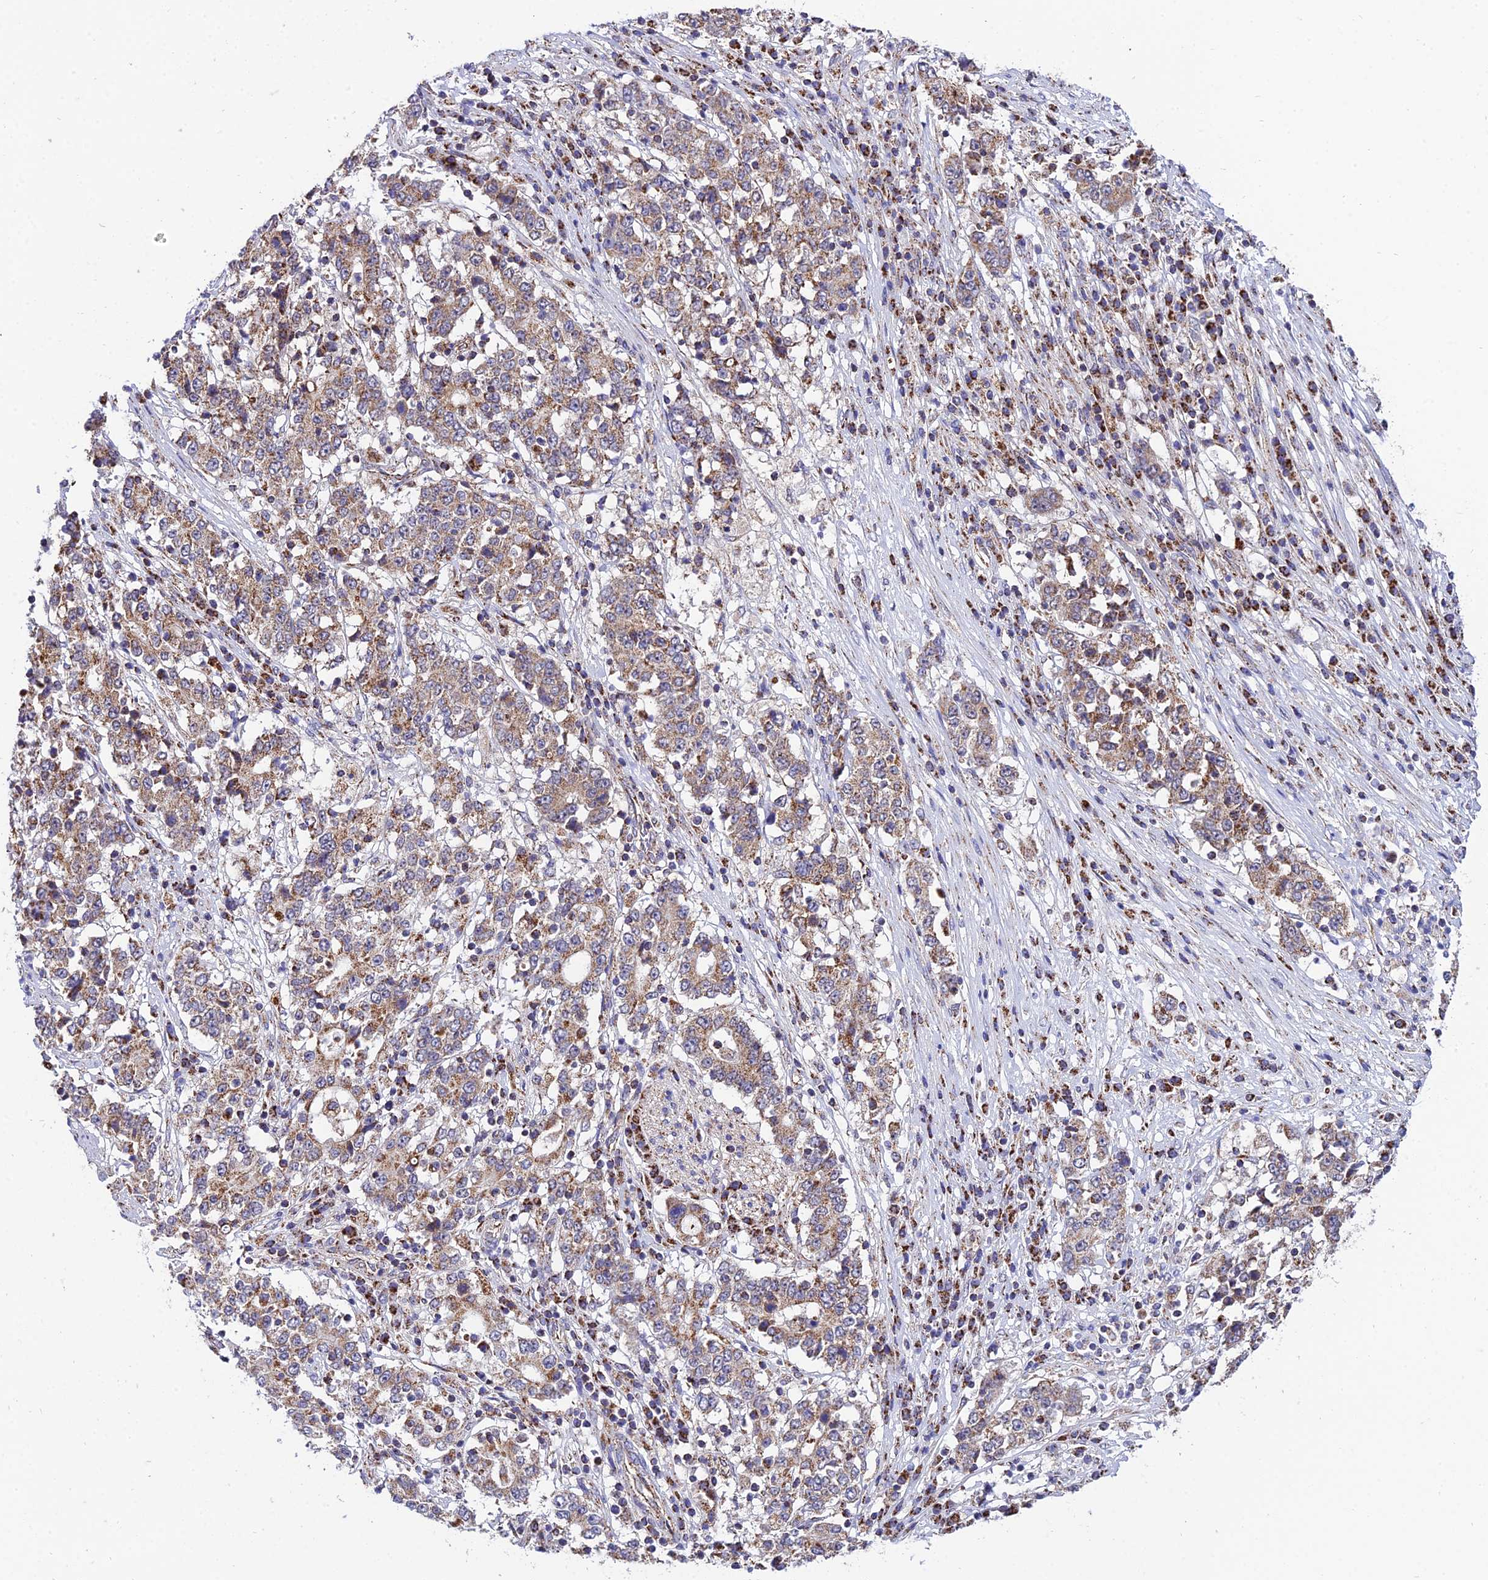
{"staining": {"intensity": "moderate", "quantity": ">75%", "location": "cytoplasmic/membranous"}, "tissue": "stomach cancer", "cell_type": "Tumor cells", "image_type": "cancer", "snomed": [{"axis": "morphology", "description": "Adenocarcinoma, NOS"}, {"axis": "topography", "description": "Stomach"}], "caption": "There is medium levels of moderate cytoplasmic/membranous expression in tumor cells of stomach adenocarcinoma, as demonstrated by immunohistochemical staining (brown color).", "gene": "PSMD2", "patient": {"sex": "male", "age": 59}}